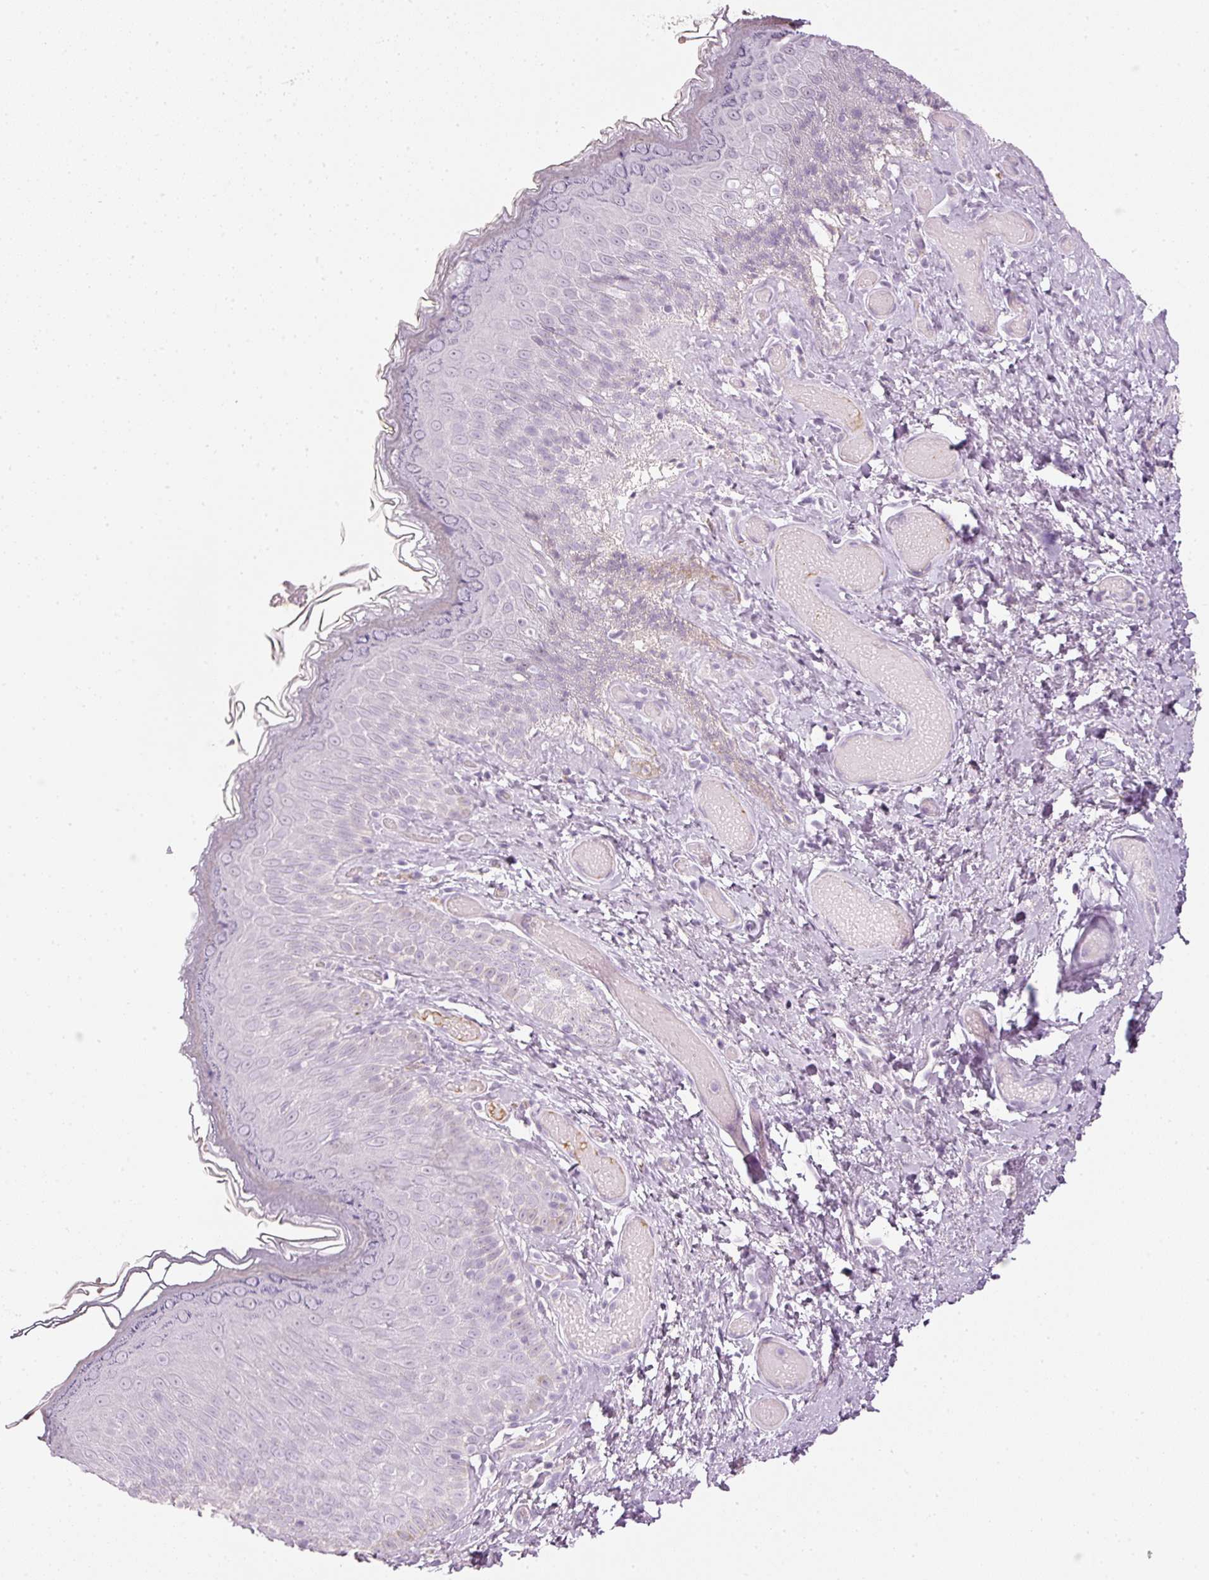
{"staining": {"intensity": "negative", "quantity": "none", "location": "none"}, "tissue": "skin", "cell_type": "Epidermal cells", "image_type": "normal", "snomed": [{"axis": "morphology", "description": "Normal tissue, NOS"}, {"axis": "topography", "description": "Anal"}], "caption": "High power microscopy photomicrograph of an immunohistochemistry histopathology image of unremarkable skin, revealing no significant staining in epidermal cells.", "gene": "VCAM1", "patient": {"sex": "female", "age": 40}}